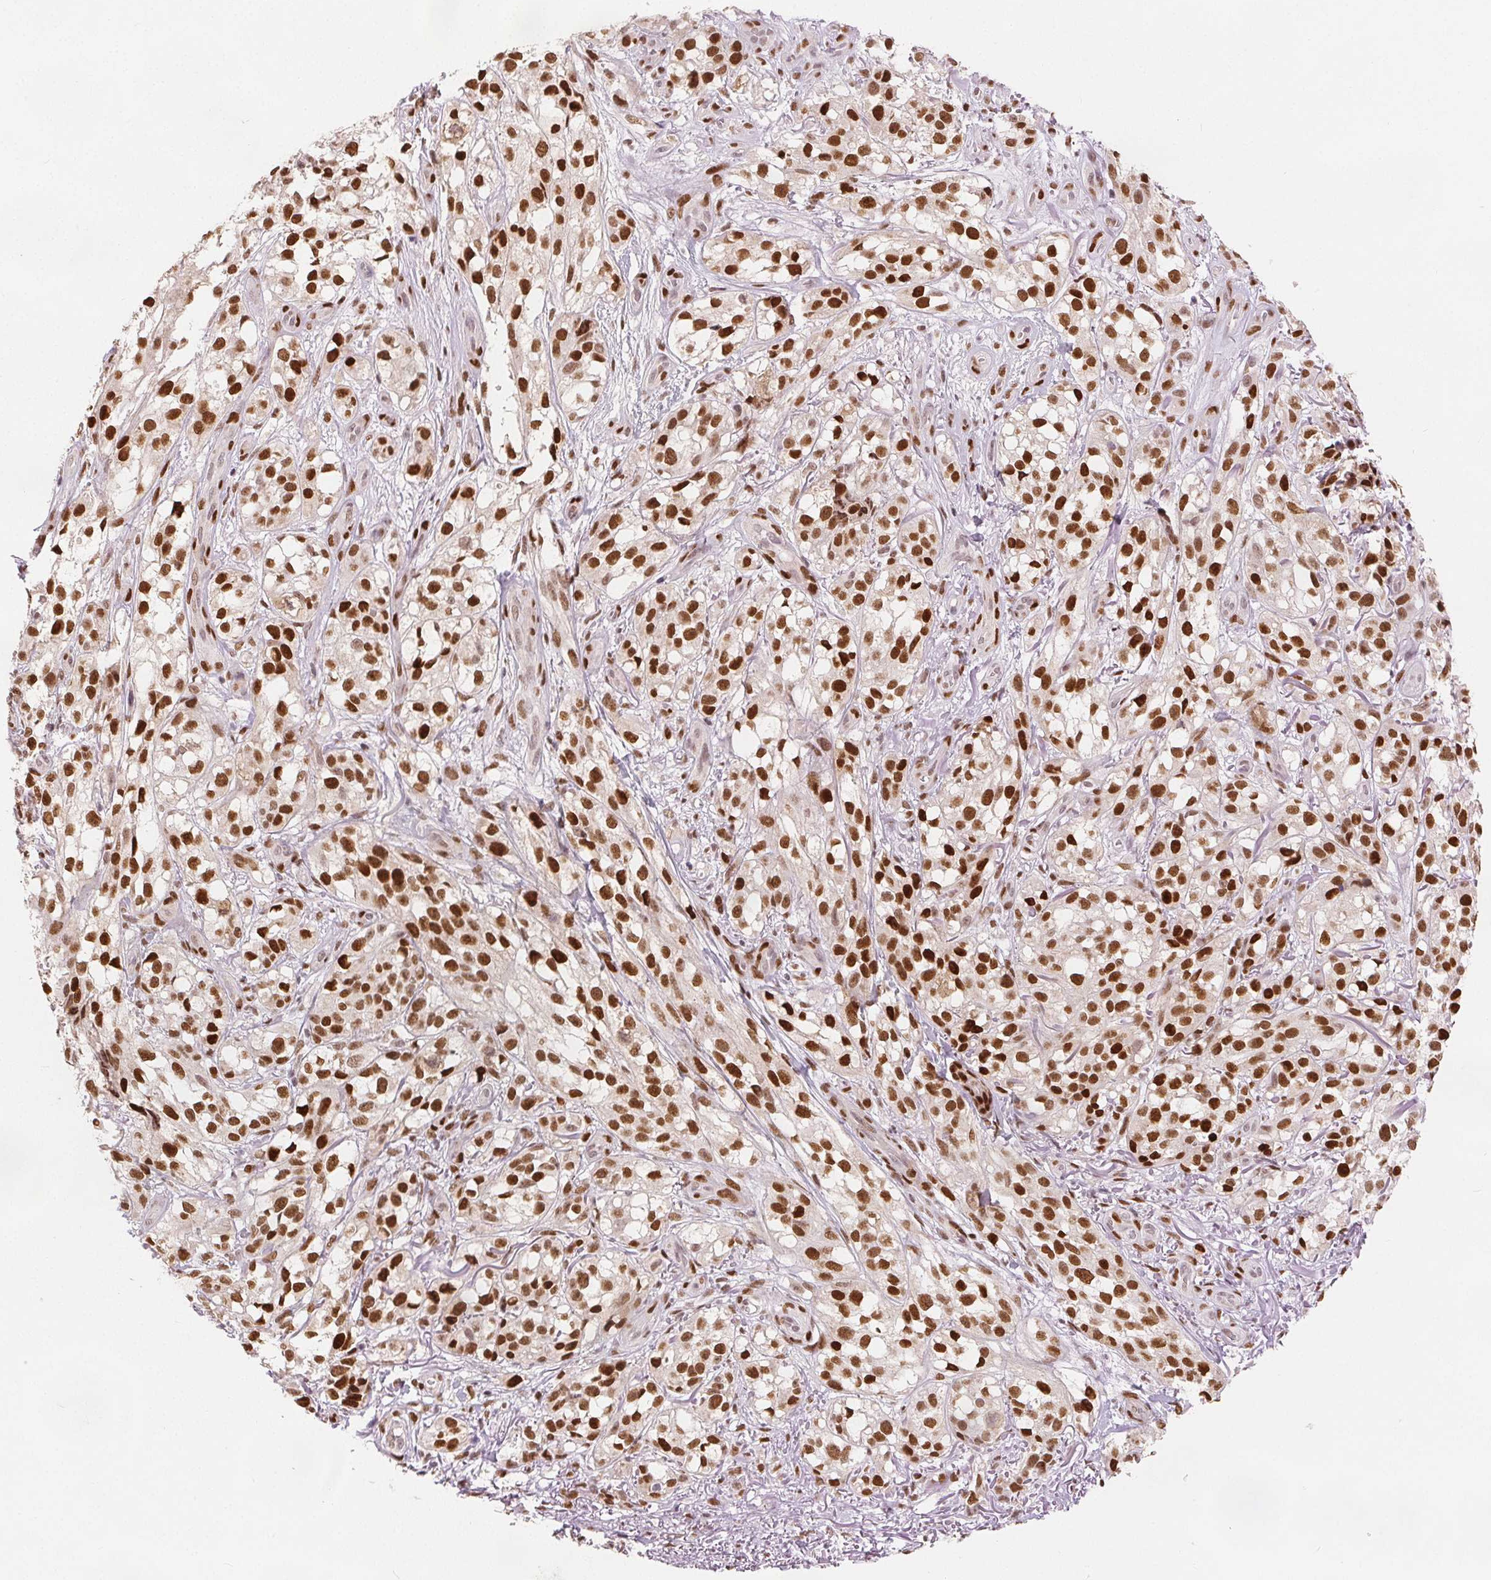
{"staining": {"intensity": "strong", "quantity": ">75%", "location": "nuclear"}, "tissue": "melanoma", "cell_type": "Tumor cells", "image_type": "cancer", "snomed": [{"axis": "morphology", "description": "Malignant melanoma, NOS"}, {"axis": "topography", "description": "Skin"}], "caption": "There is high levels of strong nuclear expression in tumor cells of melanoma, as demonstrated by immunohistochemical staining (brown color).", "gene": "ZNF703", "patient": {"sex": "female", "age": 85}}